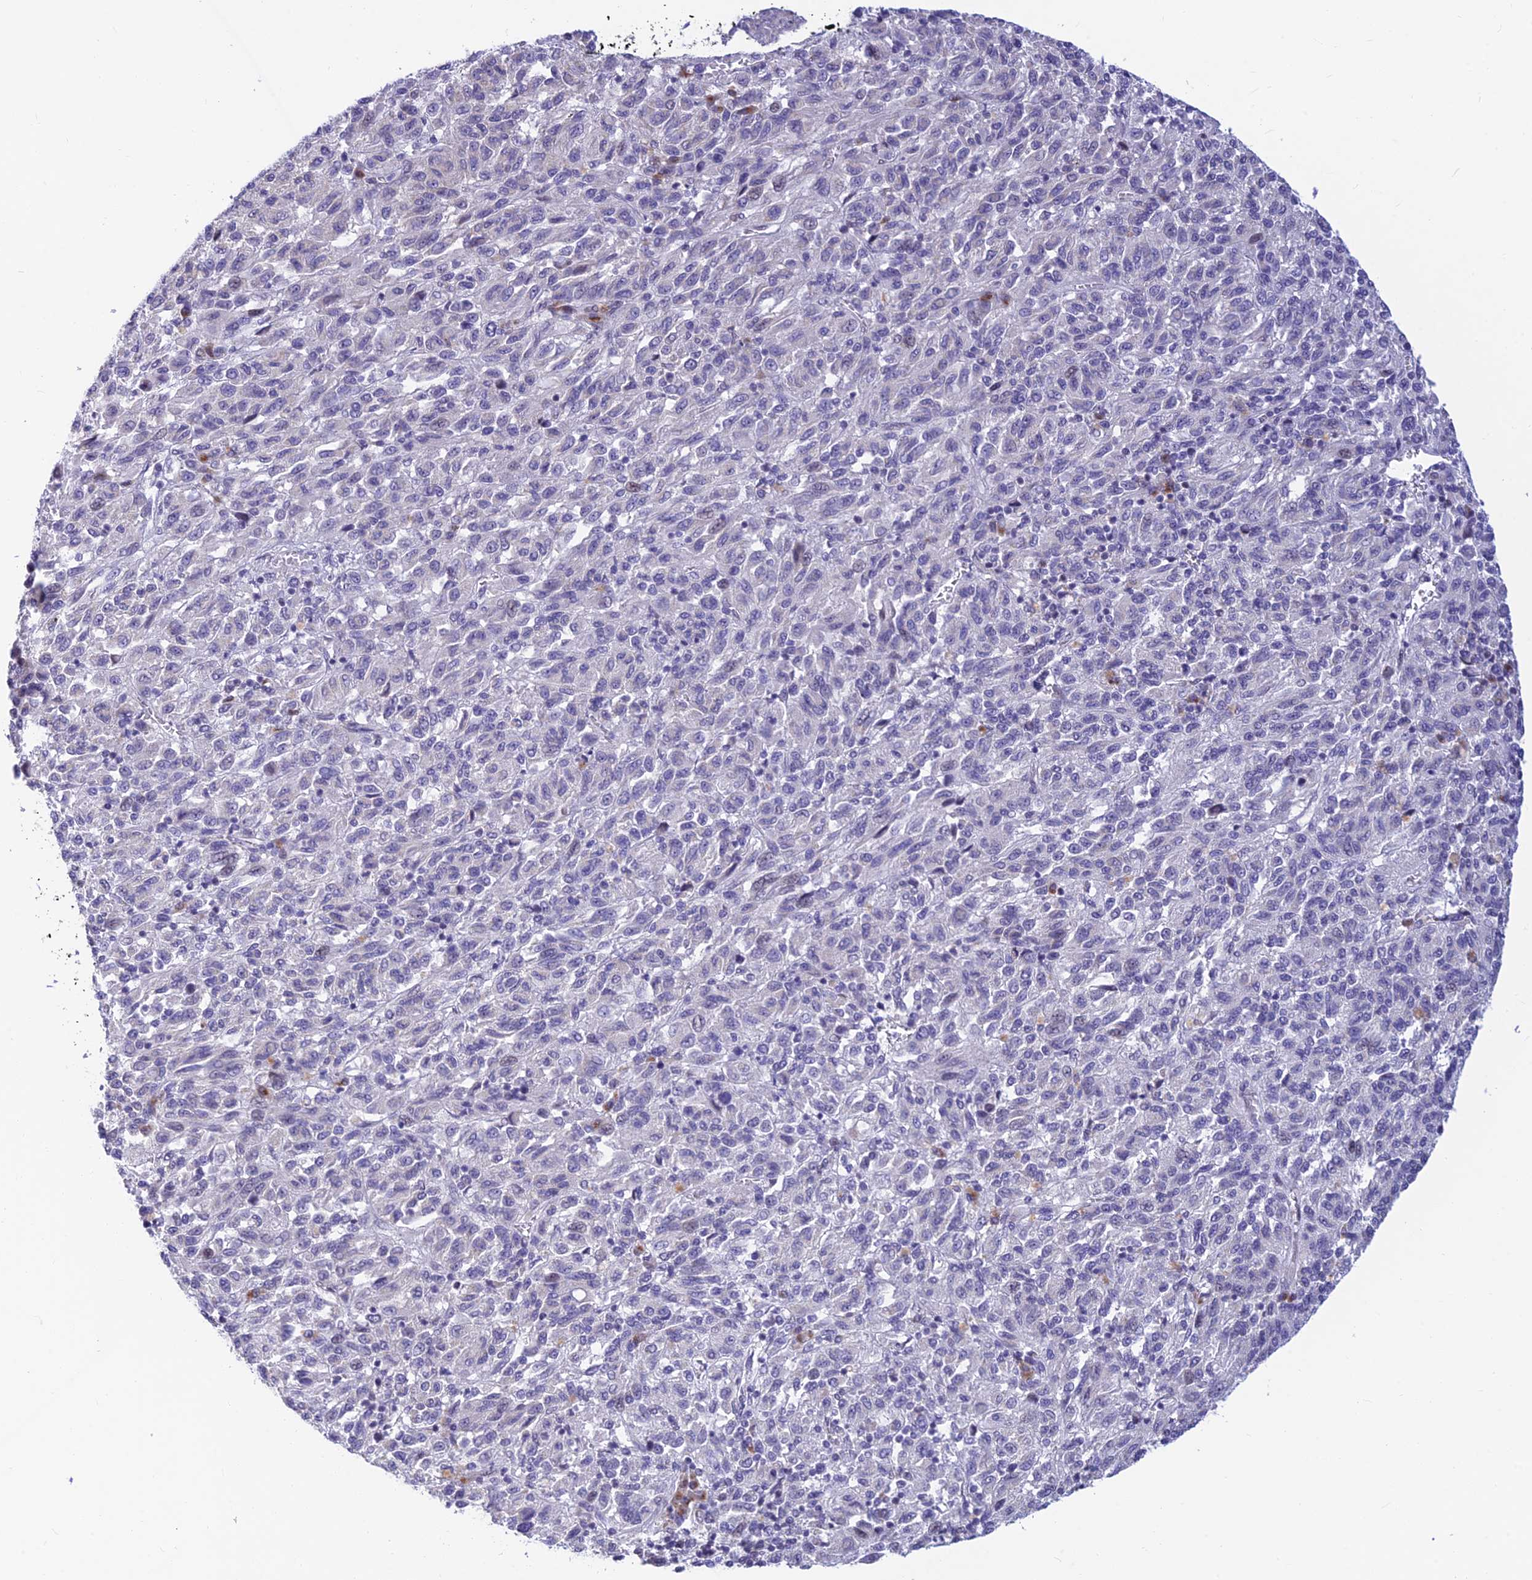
{"staining": {"intensity": "negative", "quantity": "none", "location": "none"}, "tissue": "melanoma", "cell_type": "Tumor cells", "image_type": "cancer", "snomed": [{"axis": "morphology", "description": "Malignant melanoma, Metastatic site"}, {"axis": "topography", "description": "Lung"}], "caption": "Malignant melanoma (metastatic site) stained for a protein using immunohistochemistry (IHC) exhibits no expression tumor cells.", "gene": "INKA1", "patient": {"sex": "male", "age": 64}}